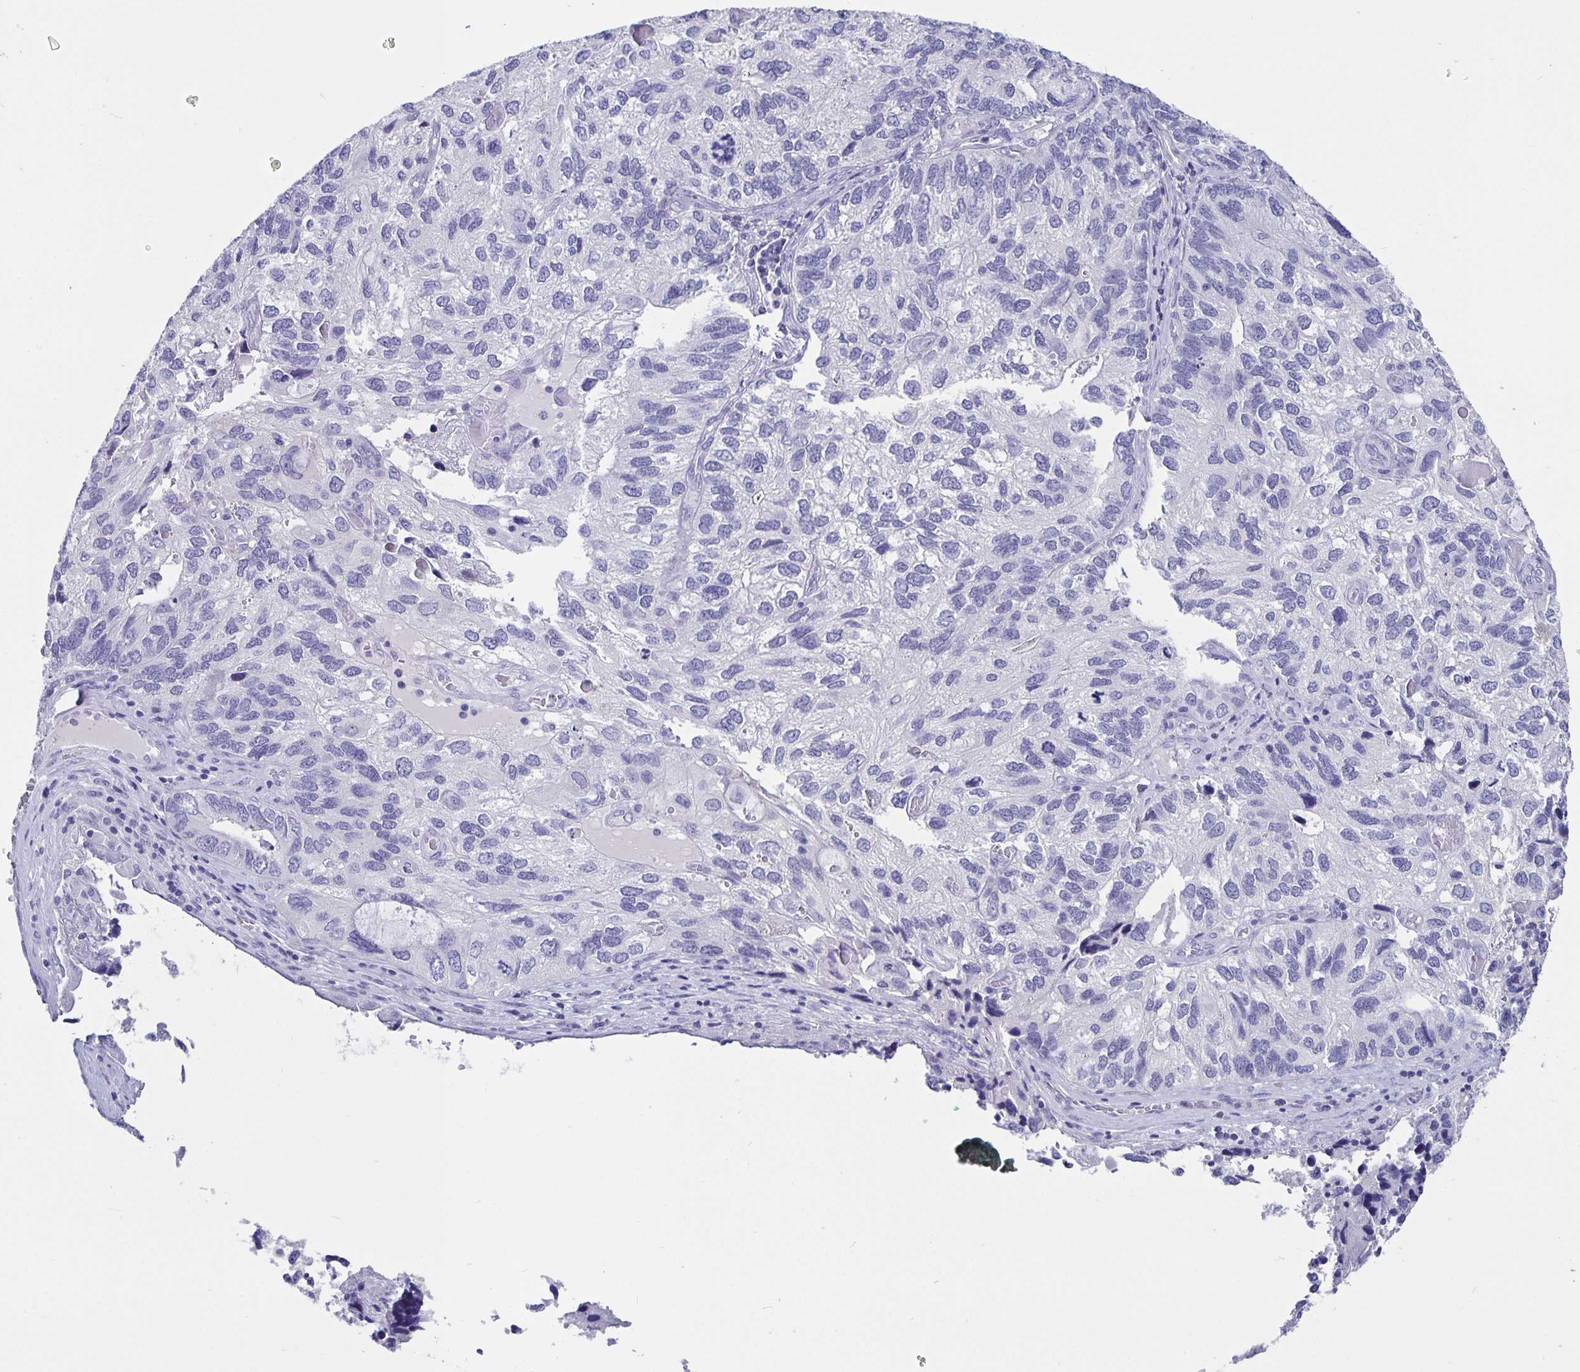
{"staining": {"intensity": "negative", "quantity": "none", "location": "none"}, "tissue": "endometrial cancer", "cell_type": "Tumor cells", "image_type": "cancer", "snomed": [{"axis": "morphology", "description": "Carcinoma, NOS"}, {"axis": "topography", "description": "Uterus"}], "caption": "Immunohistochemical staining of human endometrial carcinoma demonstrates no significant expression in tumor cells. Brightfield microscopy of immunohistochemistry (IHC) stained with DAB (brown) and hematoxylin (blue), captured at high magnification.", "gene": "ODF3B", "patient": {"sex": "female", "age": 76}}